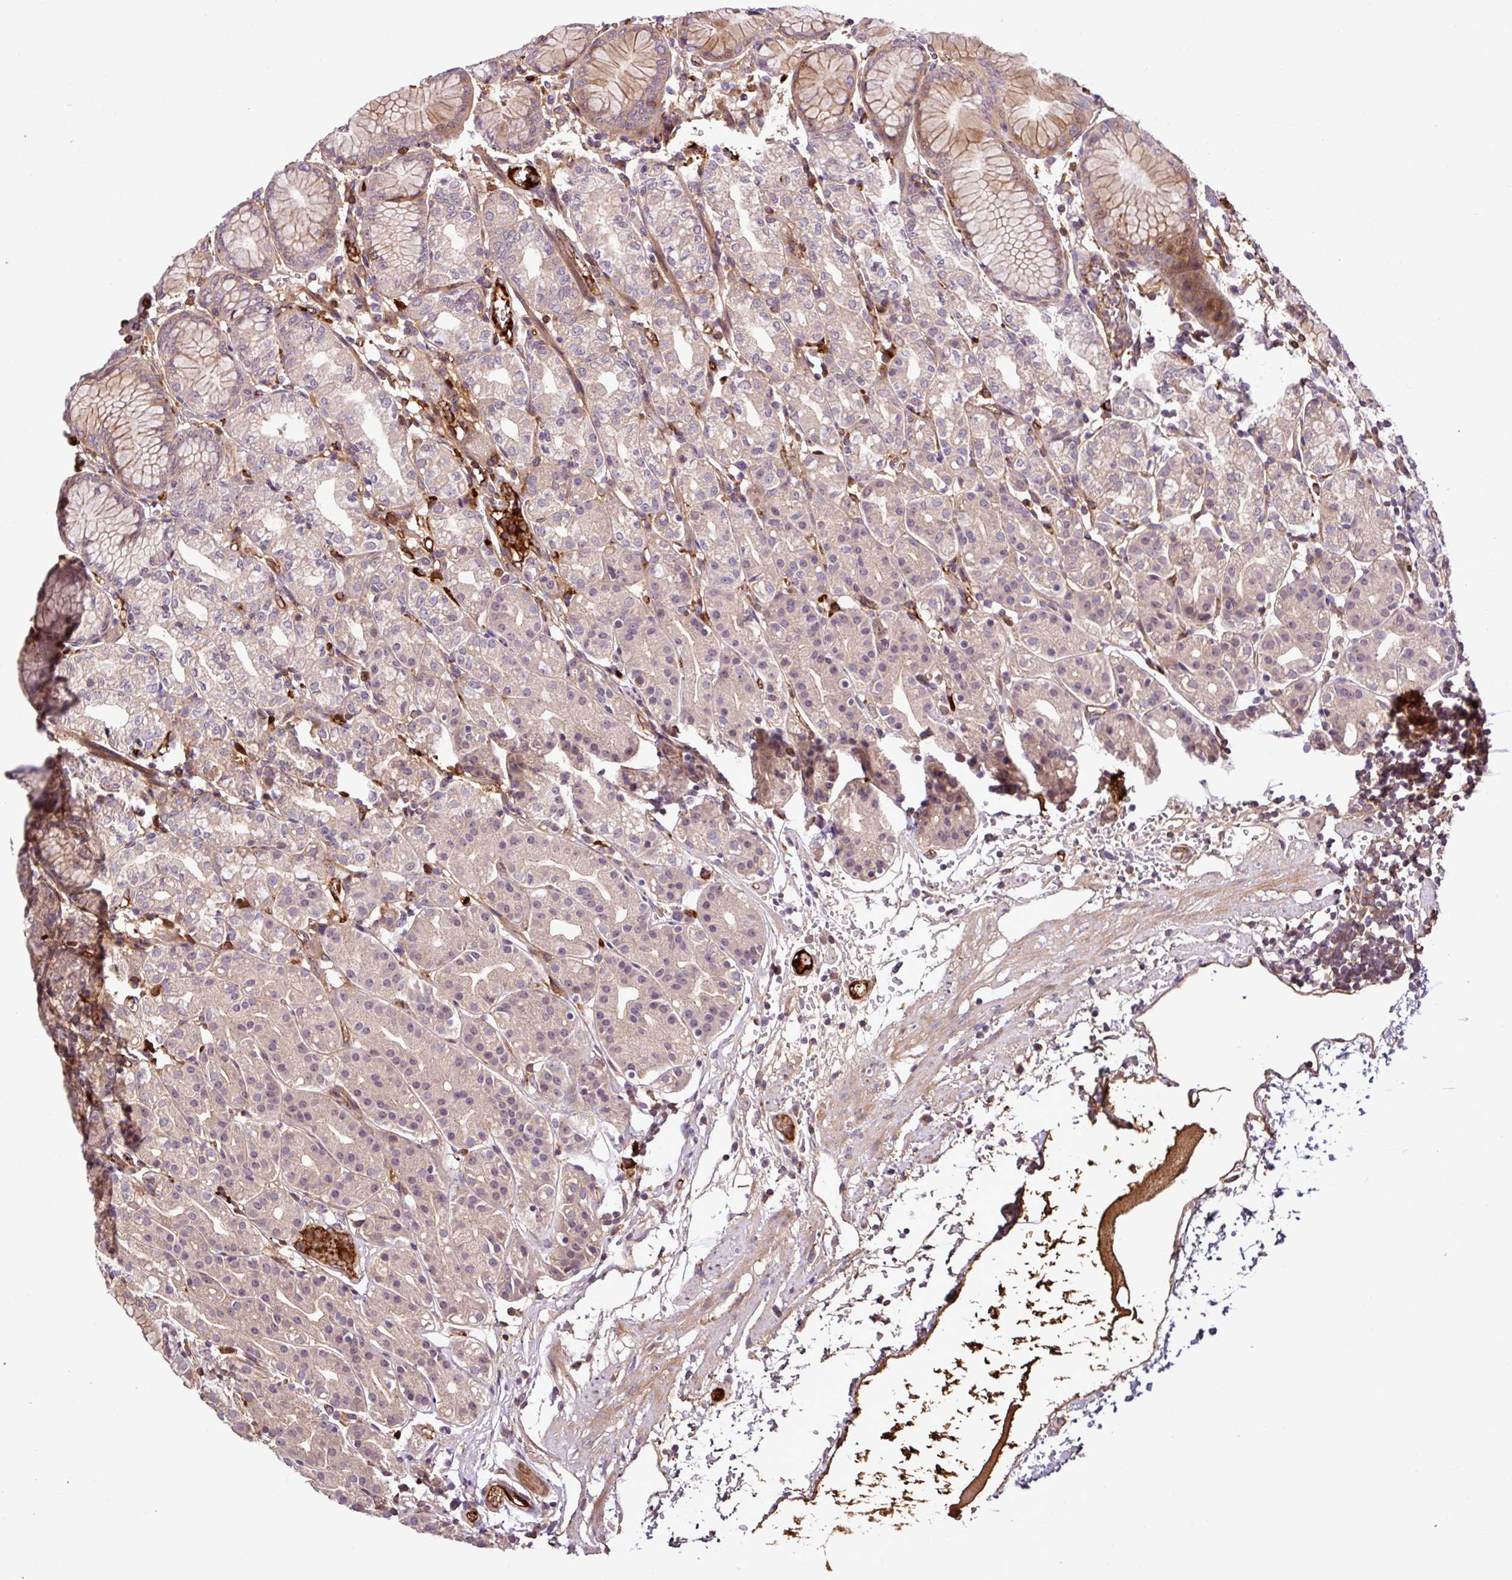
{"staining": {"intensity": "moderate", "quantity": "25%-75%", "location": "cytoplasmic/membranous"}, "tissue": "stomach", "cell_type": "Glandular cells", "image_type": "normal", "snomed": [{"axis": "morphology", "description": "Normal tissue, NOS"}, {"axis": "topography", "description": "Stomach"}], "caption": "This micrograph displays benign stomach stained with immunohistochemistry to label a protein in brown. The cytoplasmic/membranous of glandular cells show moderate positivity for the protein. Nuclei are counter-stained blue.", "gene": "ZNF266", "patient": {"sex": "female", "age": 57}}